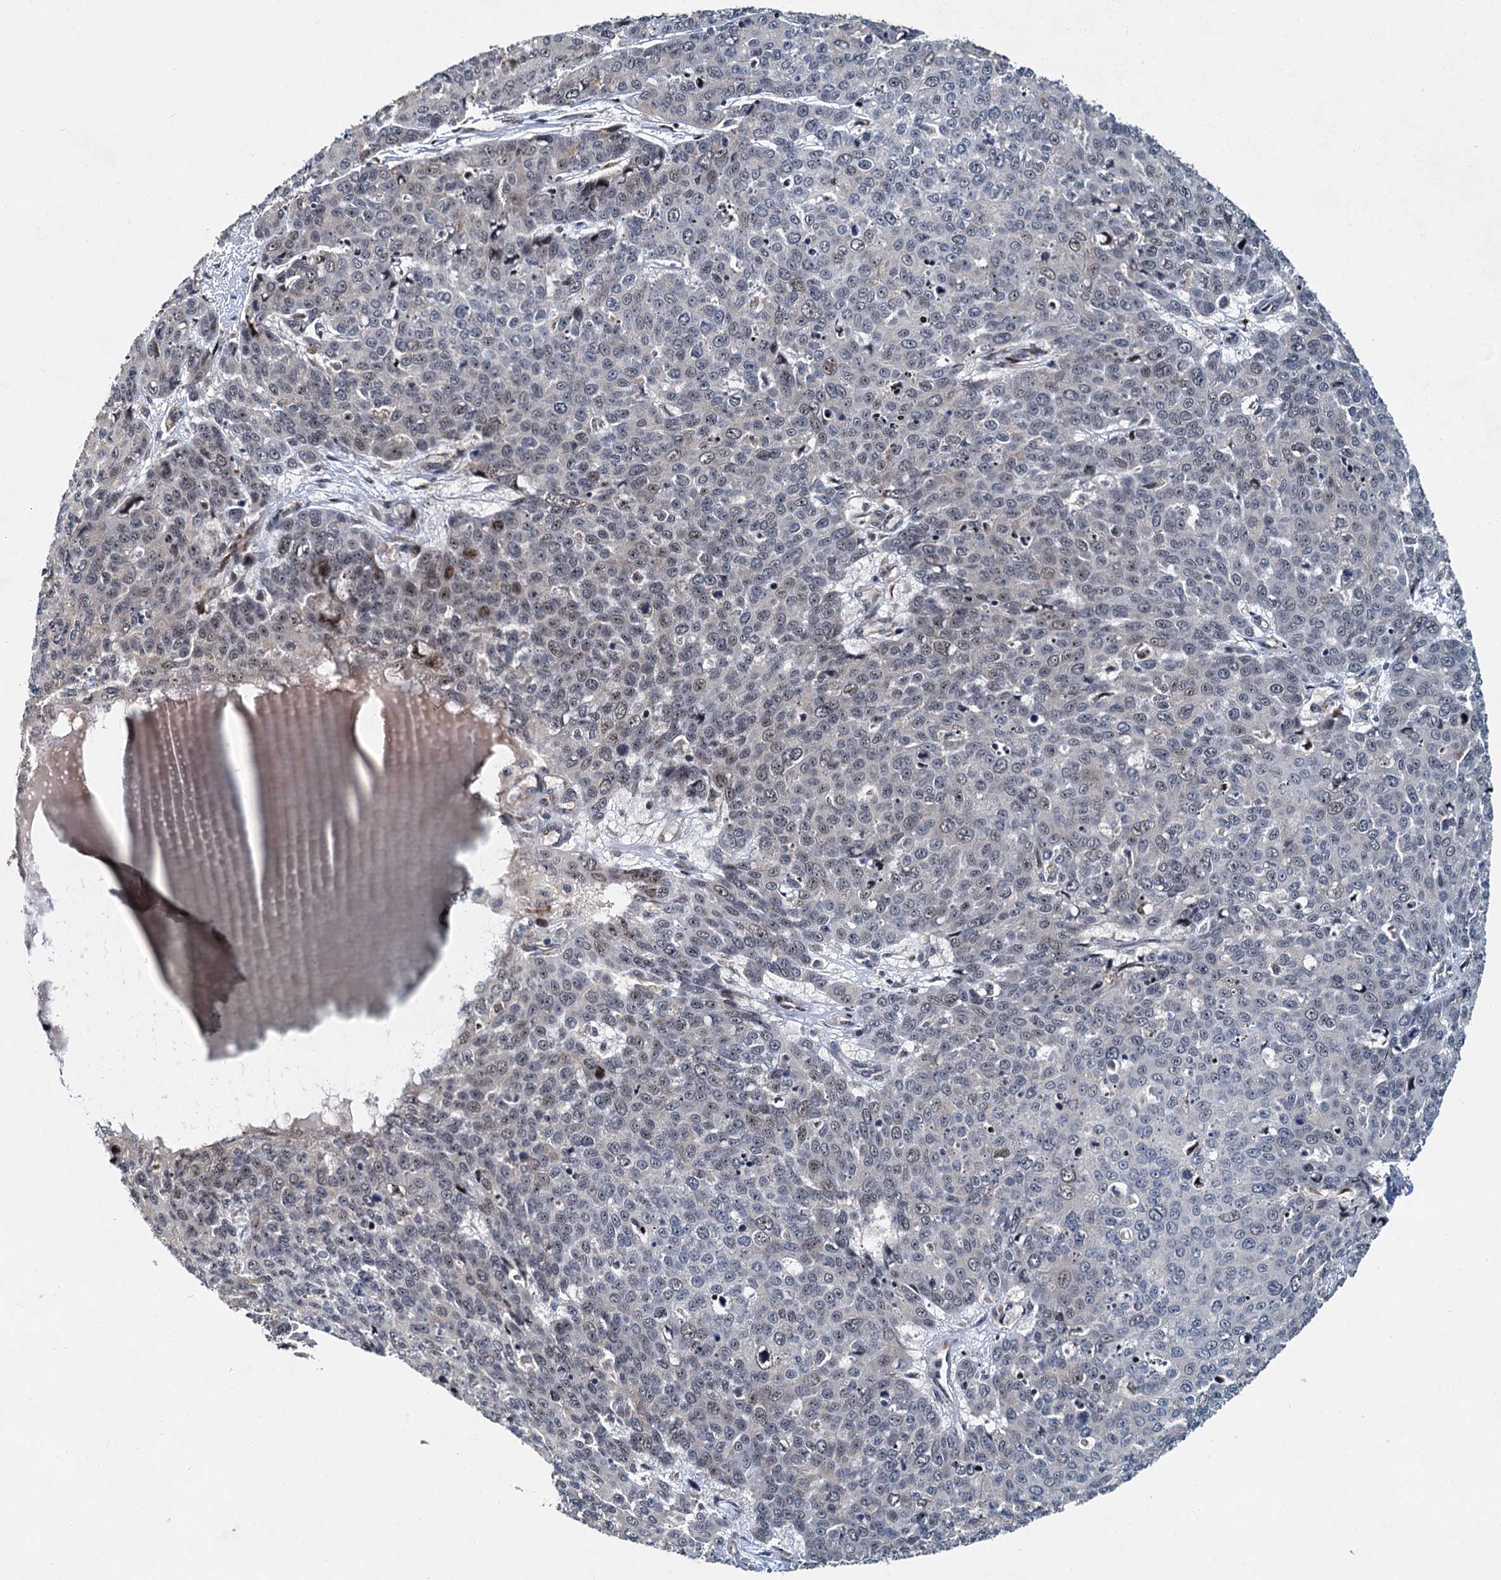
{"staining": {"intensity": "negative", "quantity": "none", "location": "none"}, "tissue": "skin cancer", "cell_type": "Tumor cells", "image_type": "cancer", "snomed": [{"axis": "morphology", "description": "Squamous cell carcinoma, NOS"}, {"axis": "topography", "description": "Skin"}], "caption": "IHC histopathology image of neoplastic tissue: skin squamous cell carcinoma stained with DAB (3,3'-diaminobenzidine) shows no significant protein expression in tumor cells. (DAB (3,3'-diaminobenzidine) immunohistochemistry (IHC) with hematoxylin counter stain).", "gene": "DNAJC21", "patient": {"sex": "male", "age": 71}}